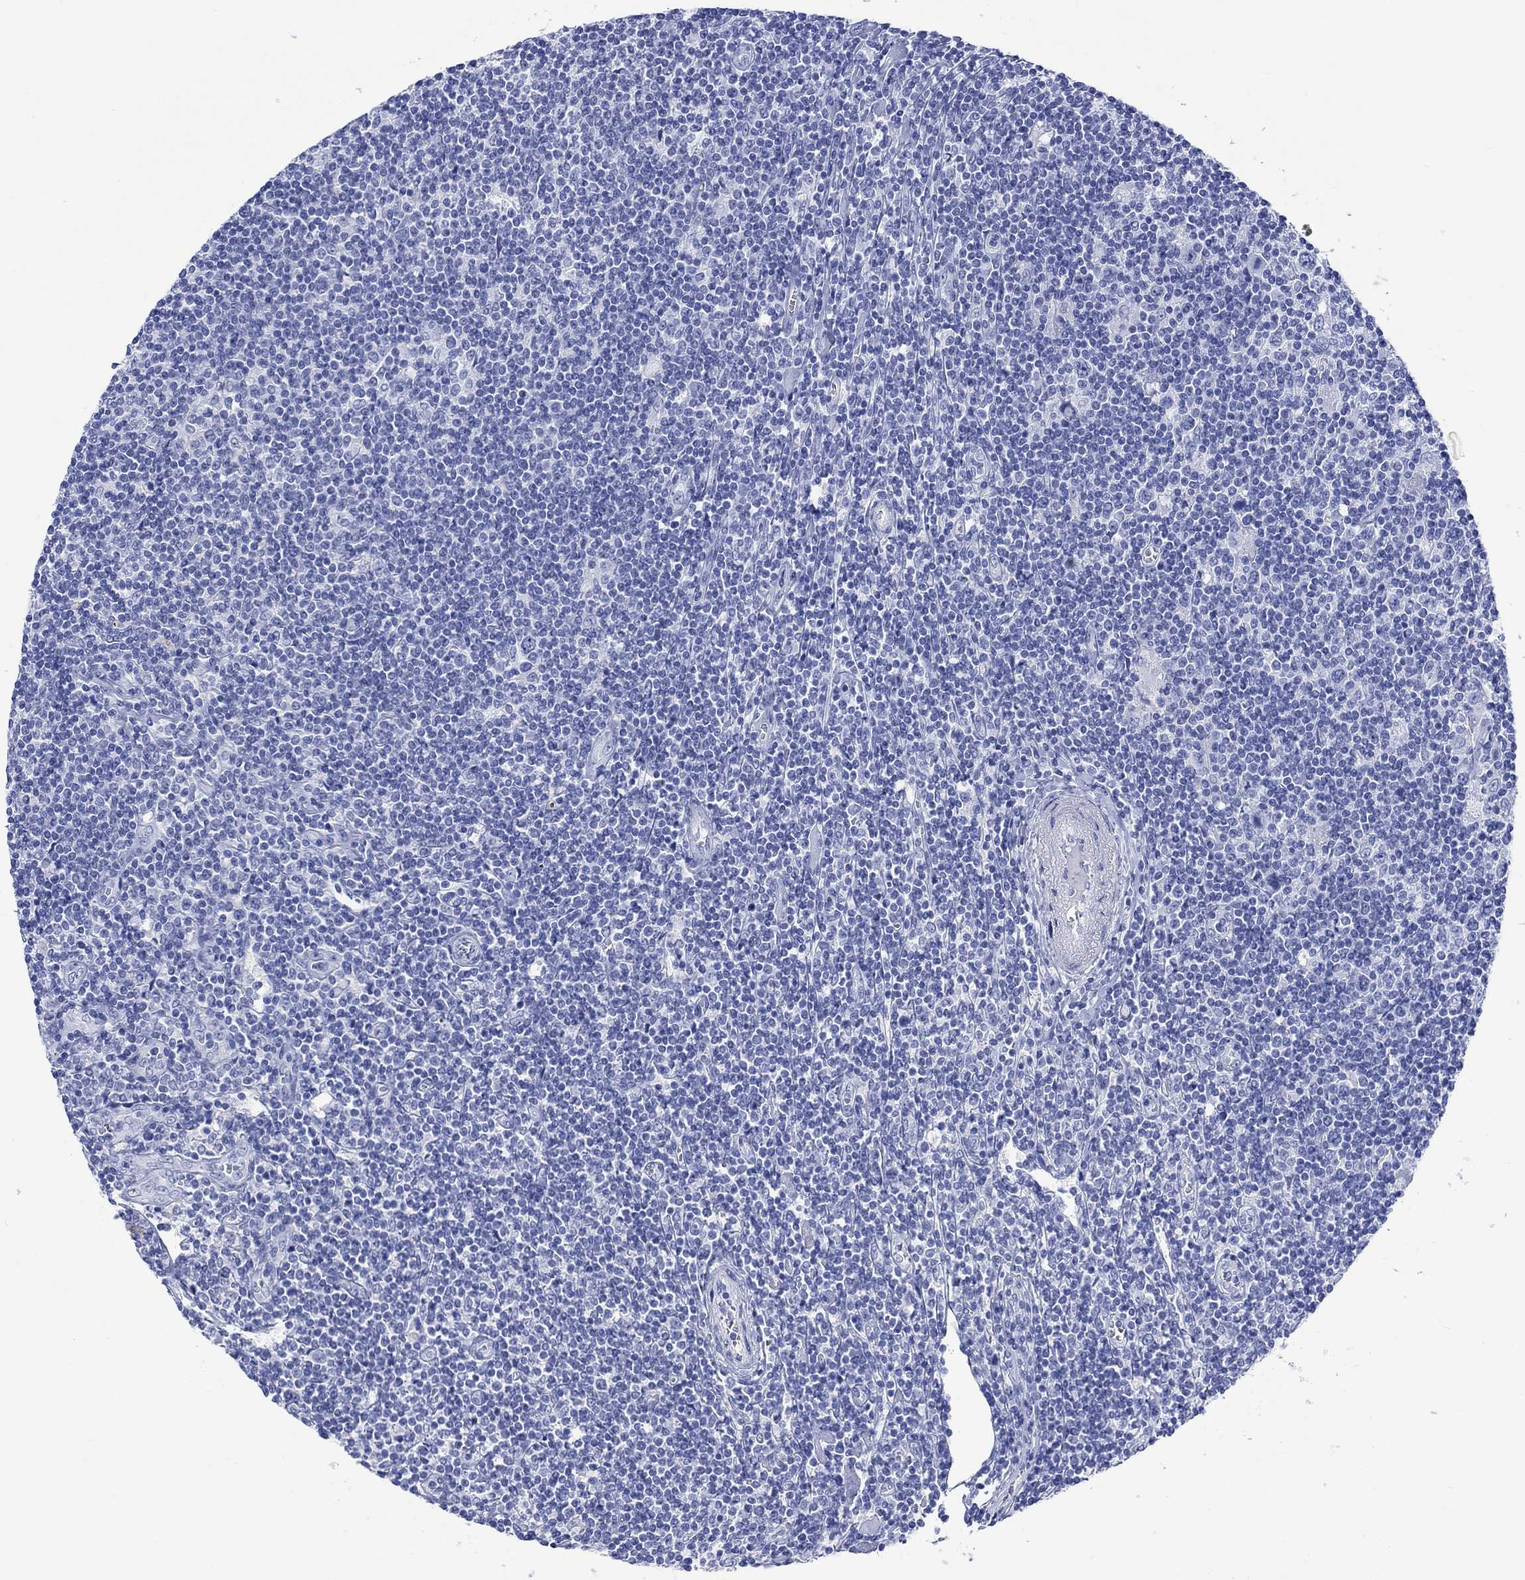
{"staining": {"intensity": "negative", "quantity": "none", "location": "none"}, "tissue": "lymphoma", "cell_type": "Tumor cells", "image_type": "cancer", "snomed": [{"axis": "morphology", "description": "Hodgkin's disease, NOS"}, {"axis": "topography", "description": "Lymph node"}], "caption": "Immunohistochemical staining of Hodgkin's disease displays no significant positivity in tumor cells.", "gene": "MSI1", "patient": {"sex": "male", "age": 40}}